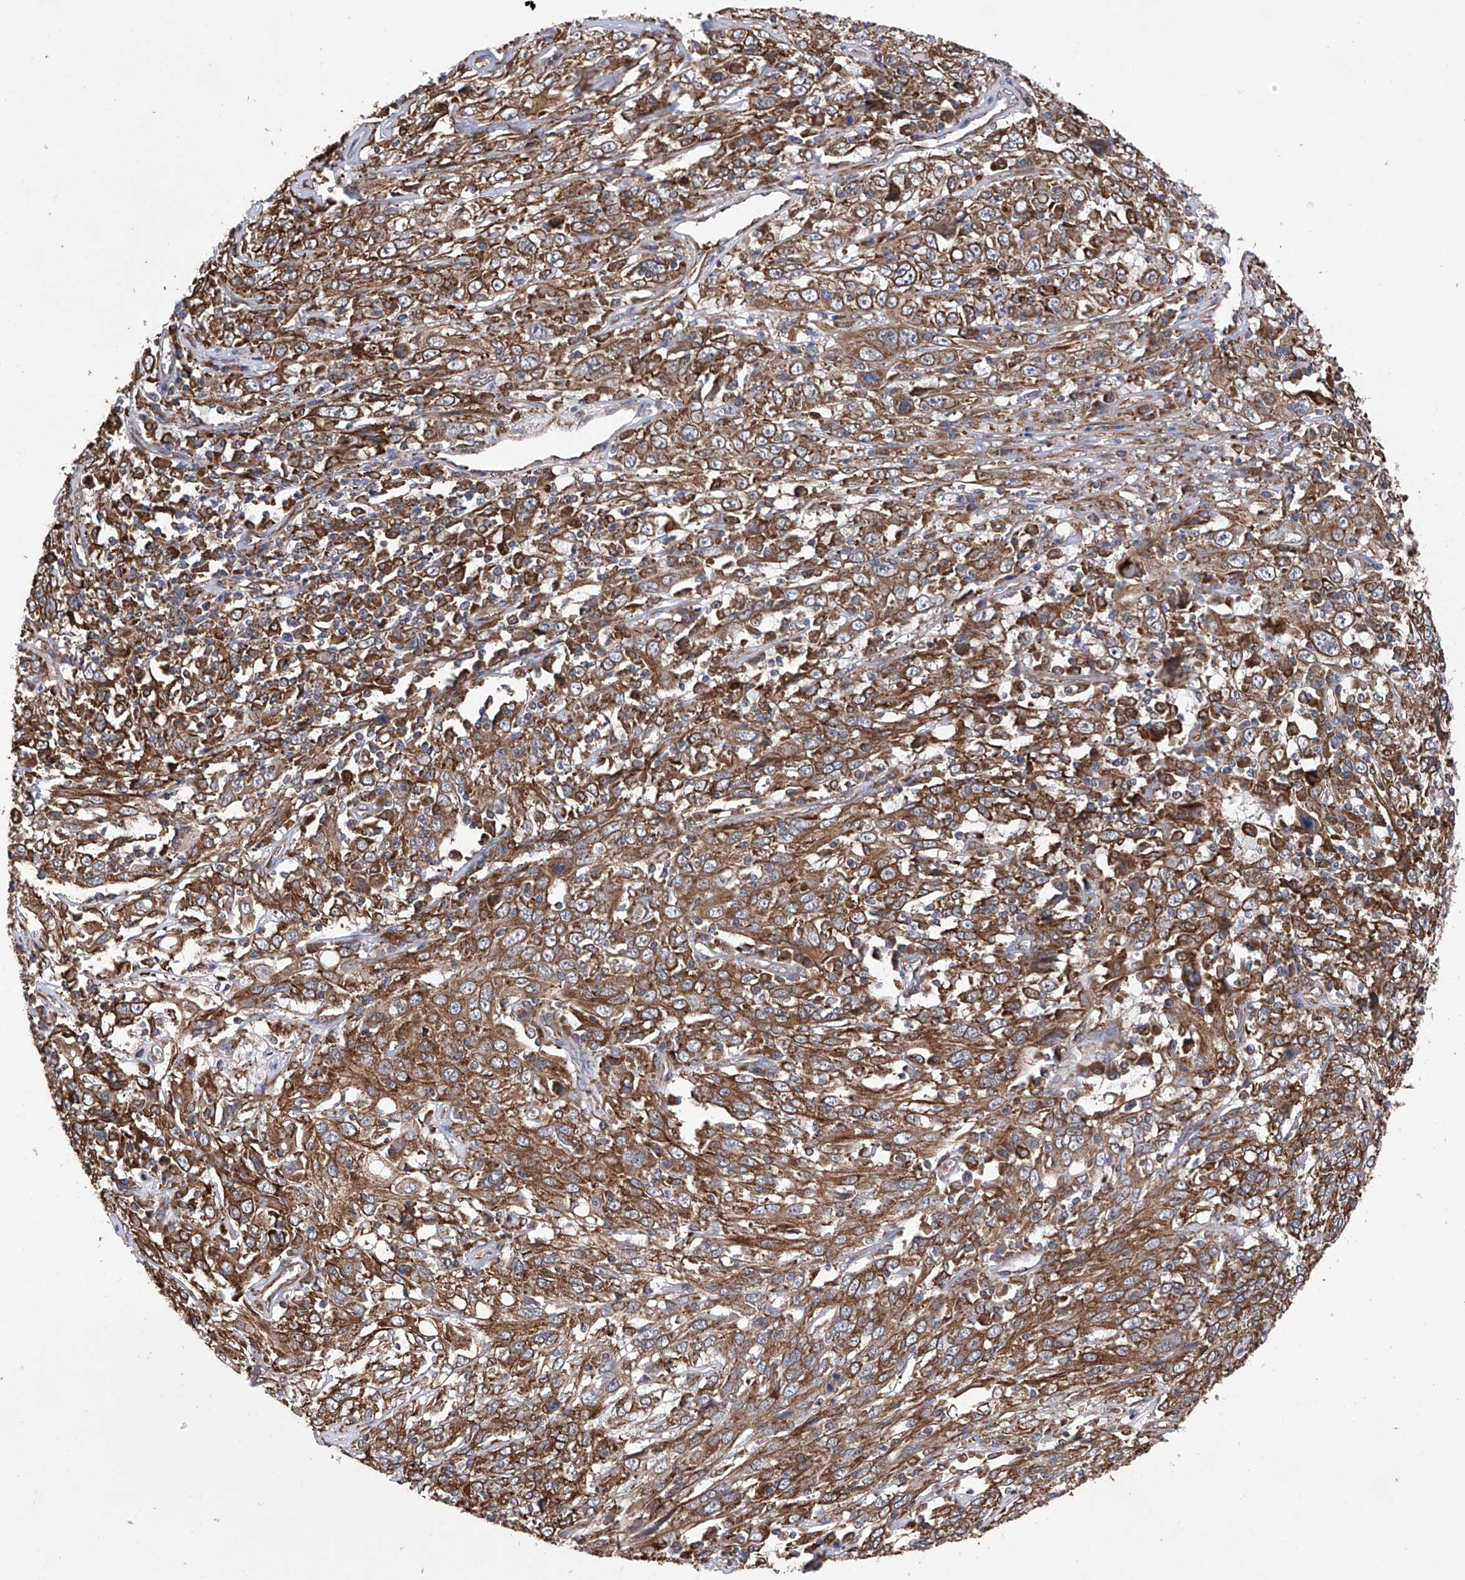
{"staining": {"intensity": "moderate", "quantity": ">75%", "location": "cytoplasmic/membranous"}, "tissue": "cervical cancer", "cell_type": "Tumor cells", "image_type": "cancer", "snomed": [{"axis": "morphology", "description": "Squamous cell carcinoma, NOS"}, {"axis": "topography", "description": "Cervix"}], "caption": "Cervical cancer (squamous cell carcinoma) stained with a protein marker exhibits moderate staining in tumor cells.", "gene": "DNAH8", "patient": {"sex": "female", "age": 46}}